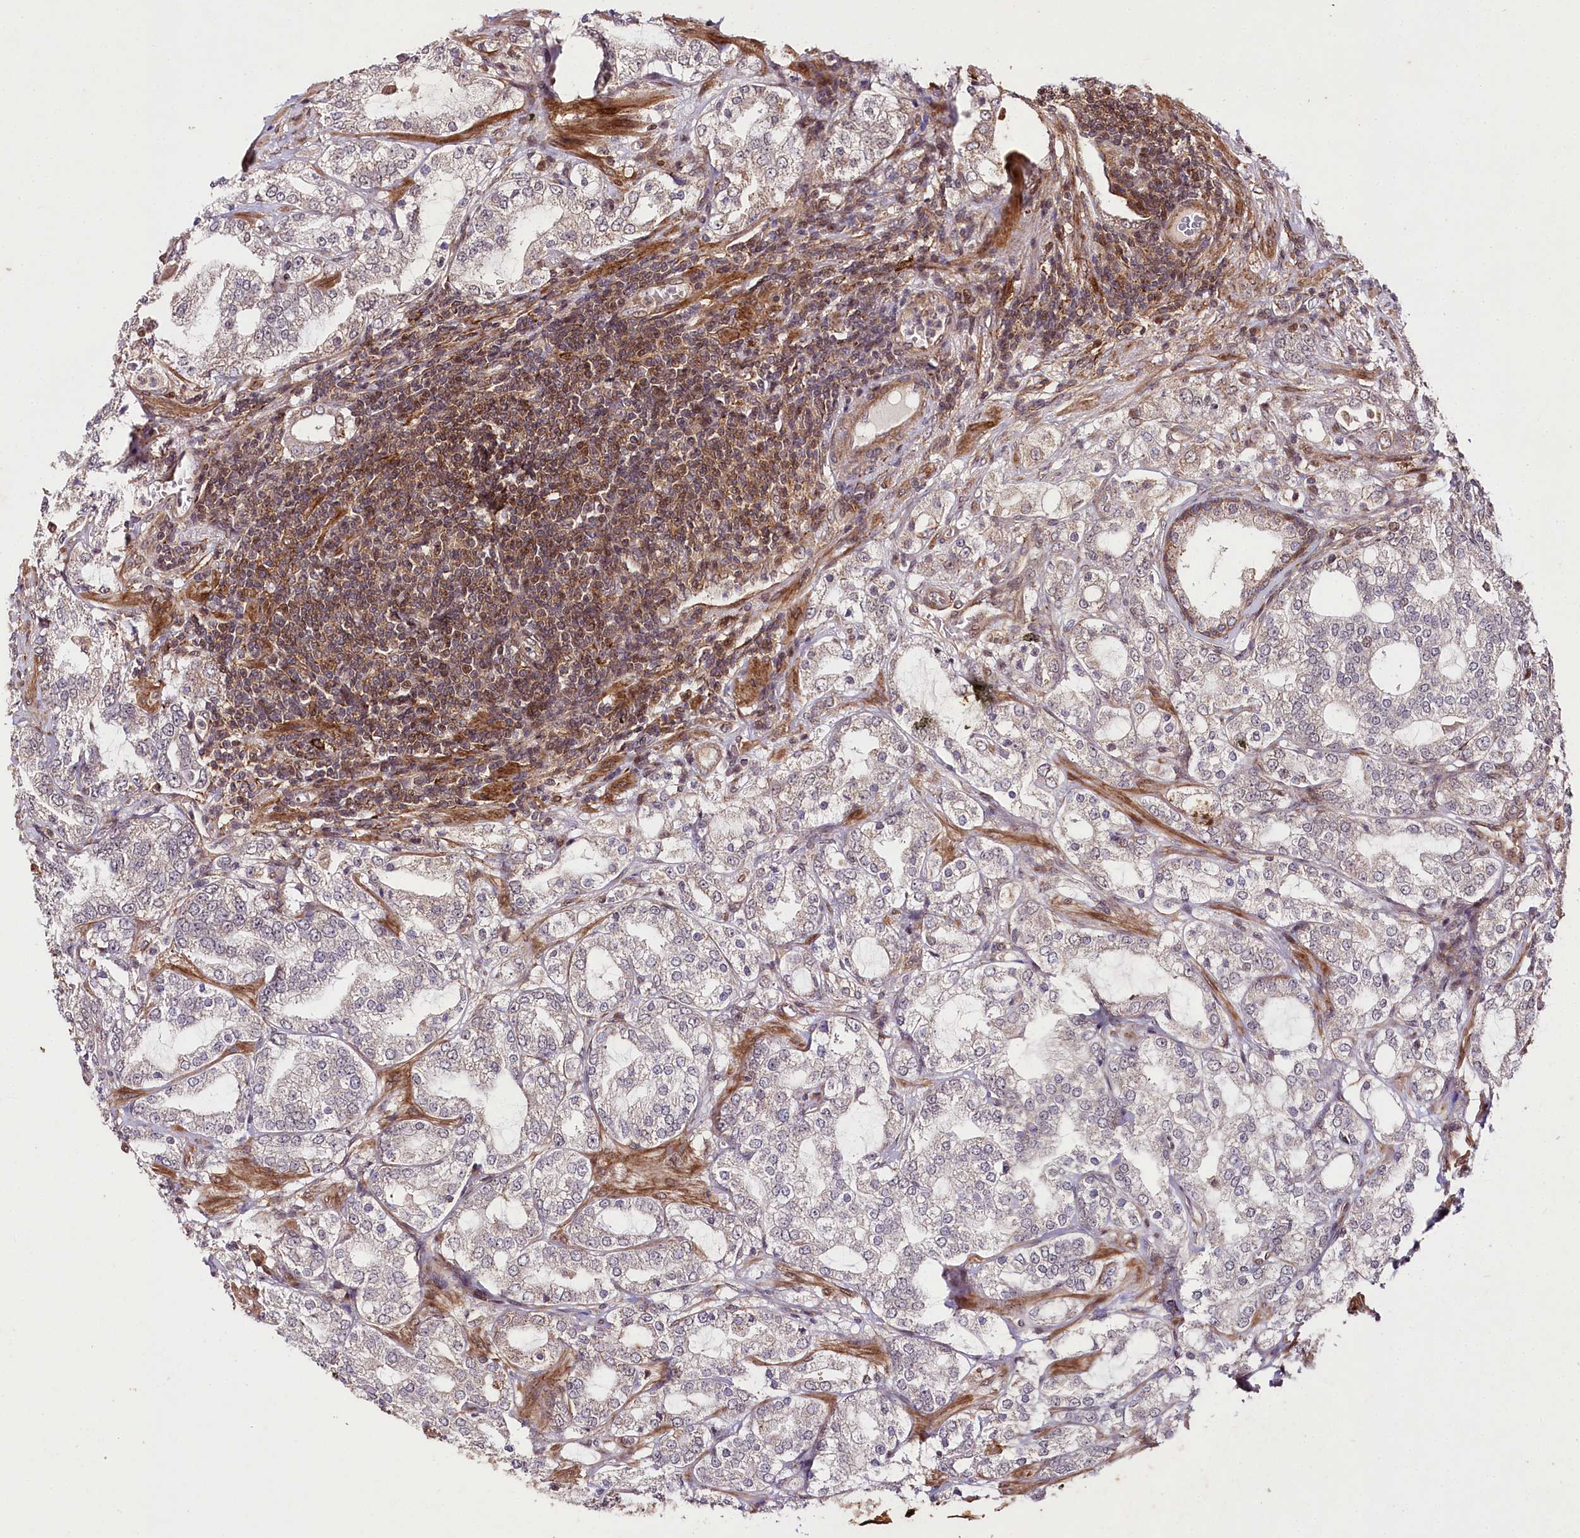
{"staining": {"intensity": "negative", "quantity": "none", "location": "none"}, "tissue": "prostate cancer", "cell_type": "Tumor cells", "image_type": "cancer", "snomed": [{"axis": "morphology", "description": "Adenocarcinoma, High grade"}, {"axis": "topography", "description": "Prostate"}], "caption": "There is no significant staining in tumor cells of adenocarcinoma (high-grade) (prostate).", "gene": "PHLDB1", "patient": {"sex": "male", "age": 64}}